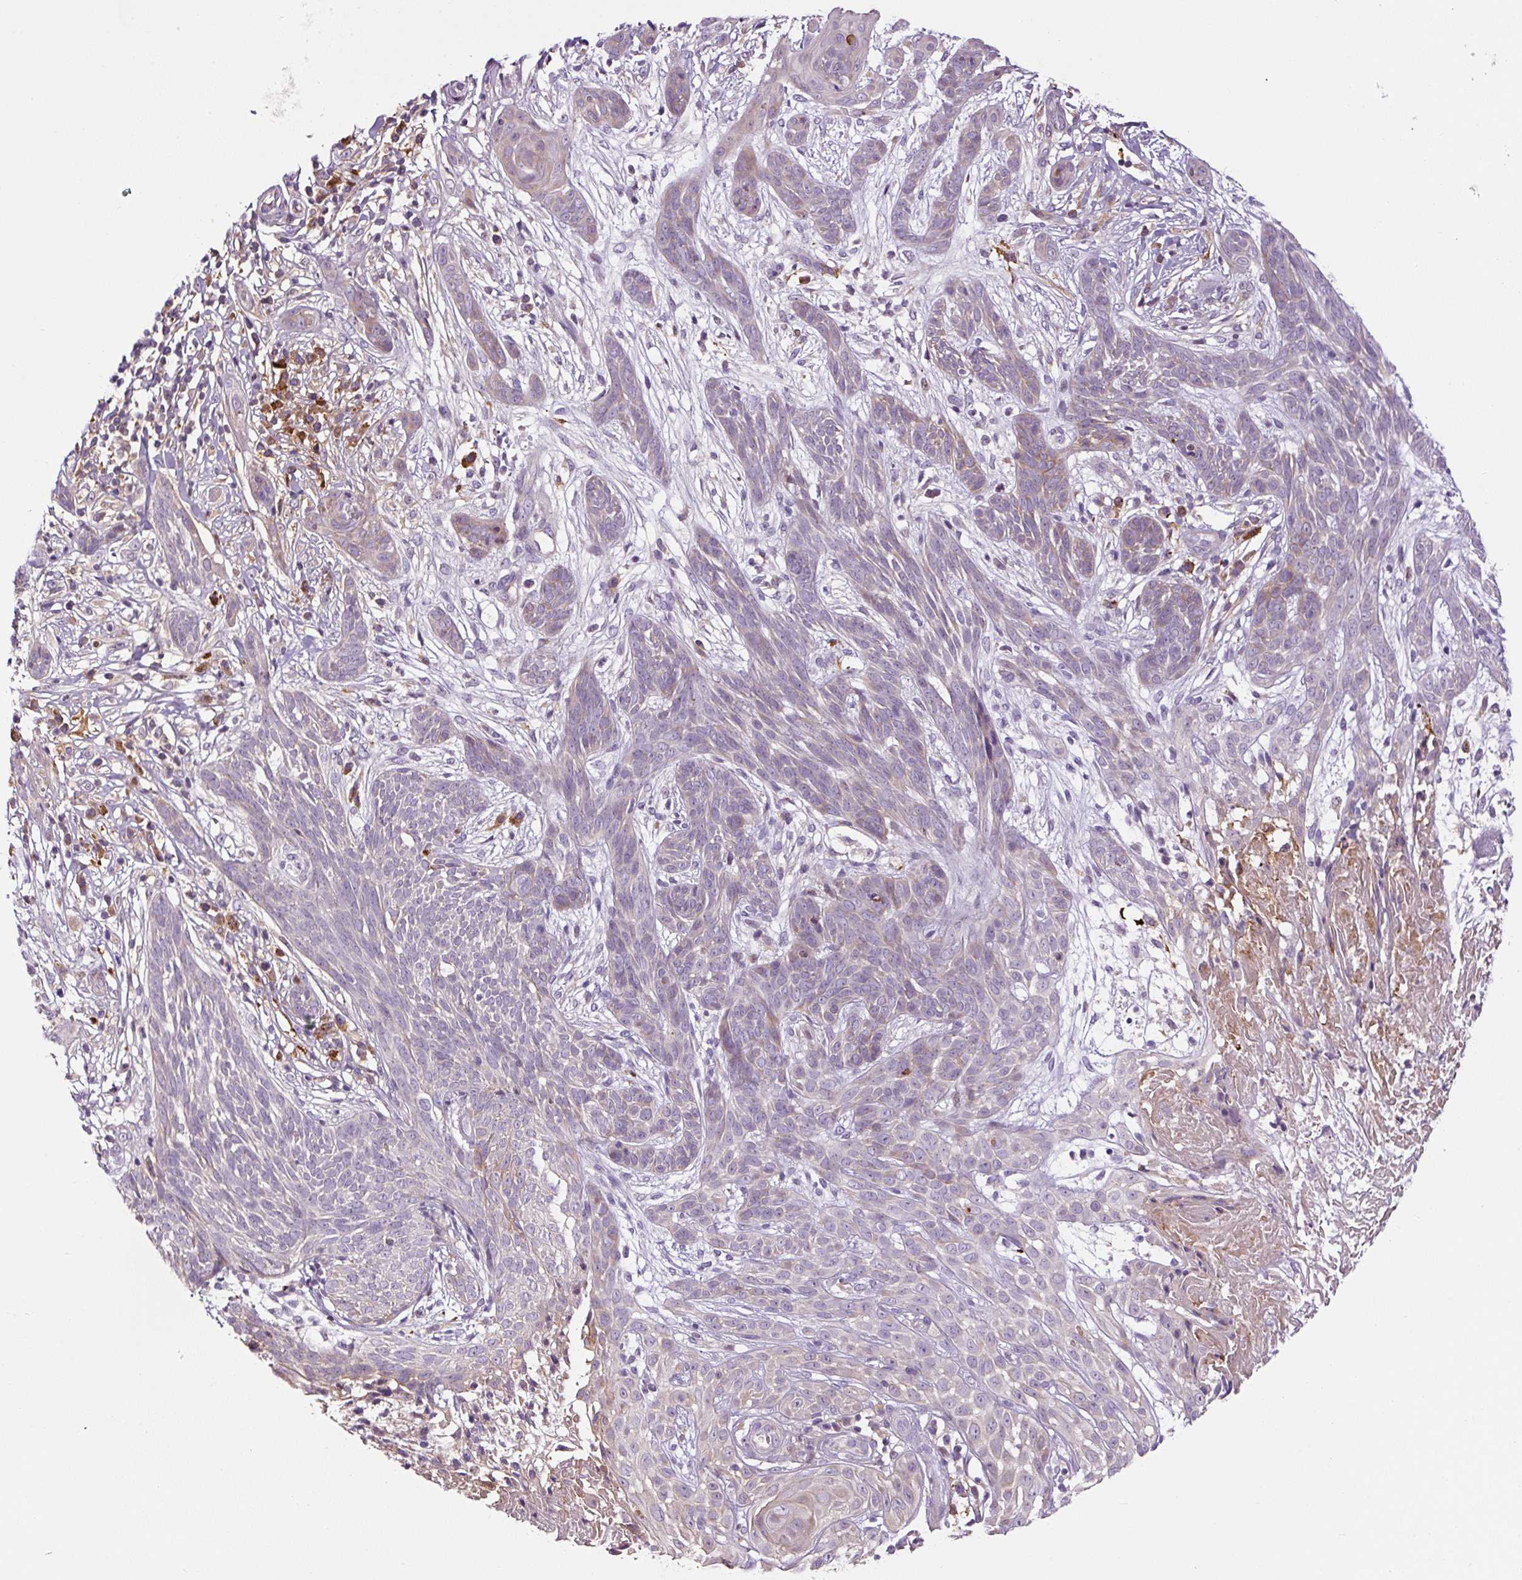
{"staining": {"intensity": "weak", "quantity": "25%-75%", "location": "cytoplasmic/membranous"}, "tissue": "skin cancer", "cell_type": "Tumor cells", "image_type": "cancer", "snomed": [{"axis": "morphology", "description": "Basal cell carcinoma"}, {"axis": "topography", "description": "Skin"}, {"axis": "topography", "description": "Skin, foot"}], "caption": "Tumor cells demonstrate low levels of weak cytoplasmic/membranous staining in about 25%-75% of cells in basal cell carcinoma (skin).", "gene": "FUT10", "patient": {"sex": "female", "age": 86}}